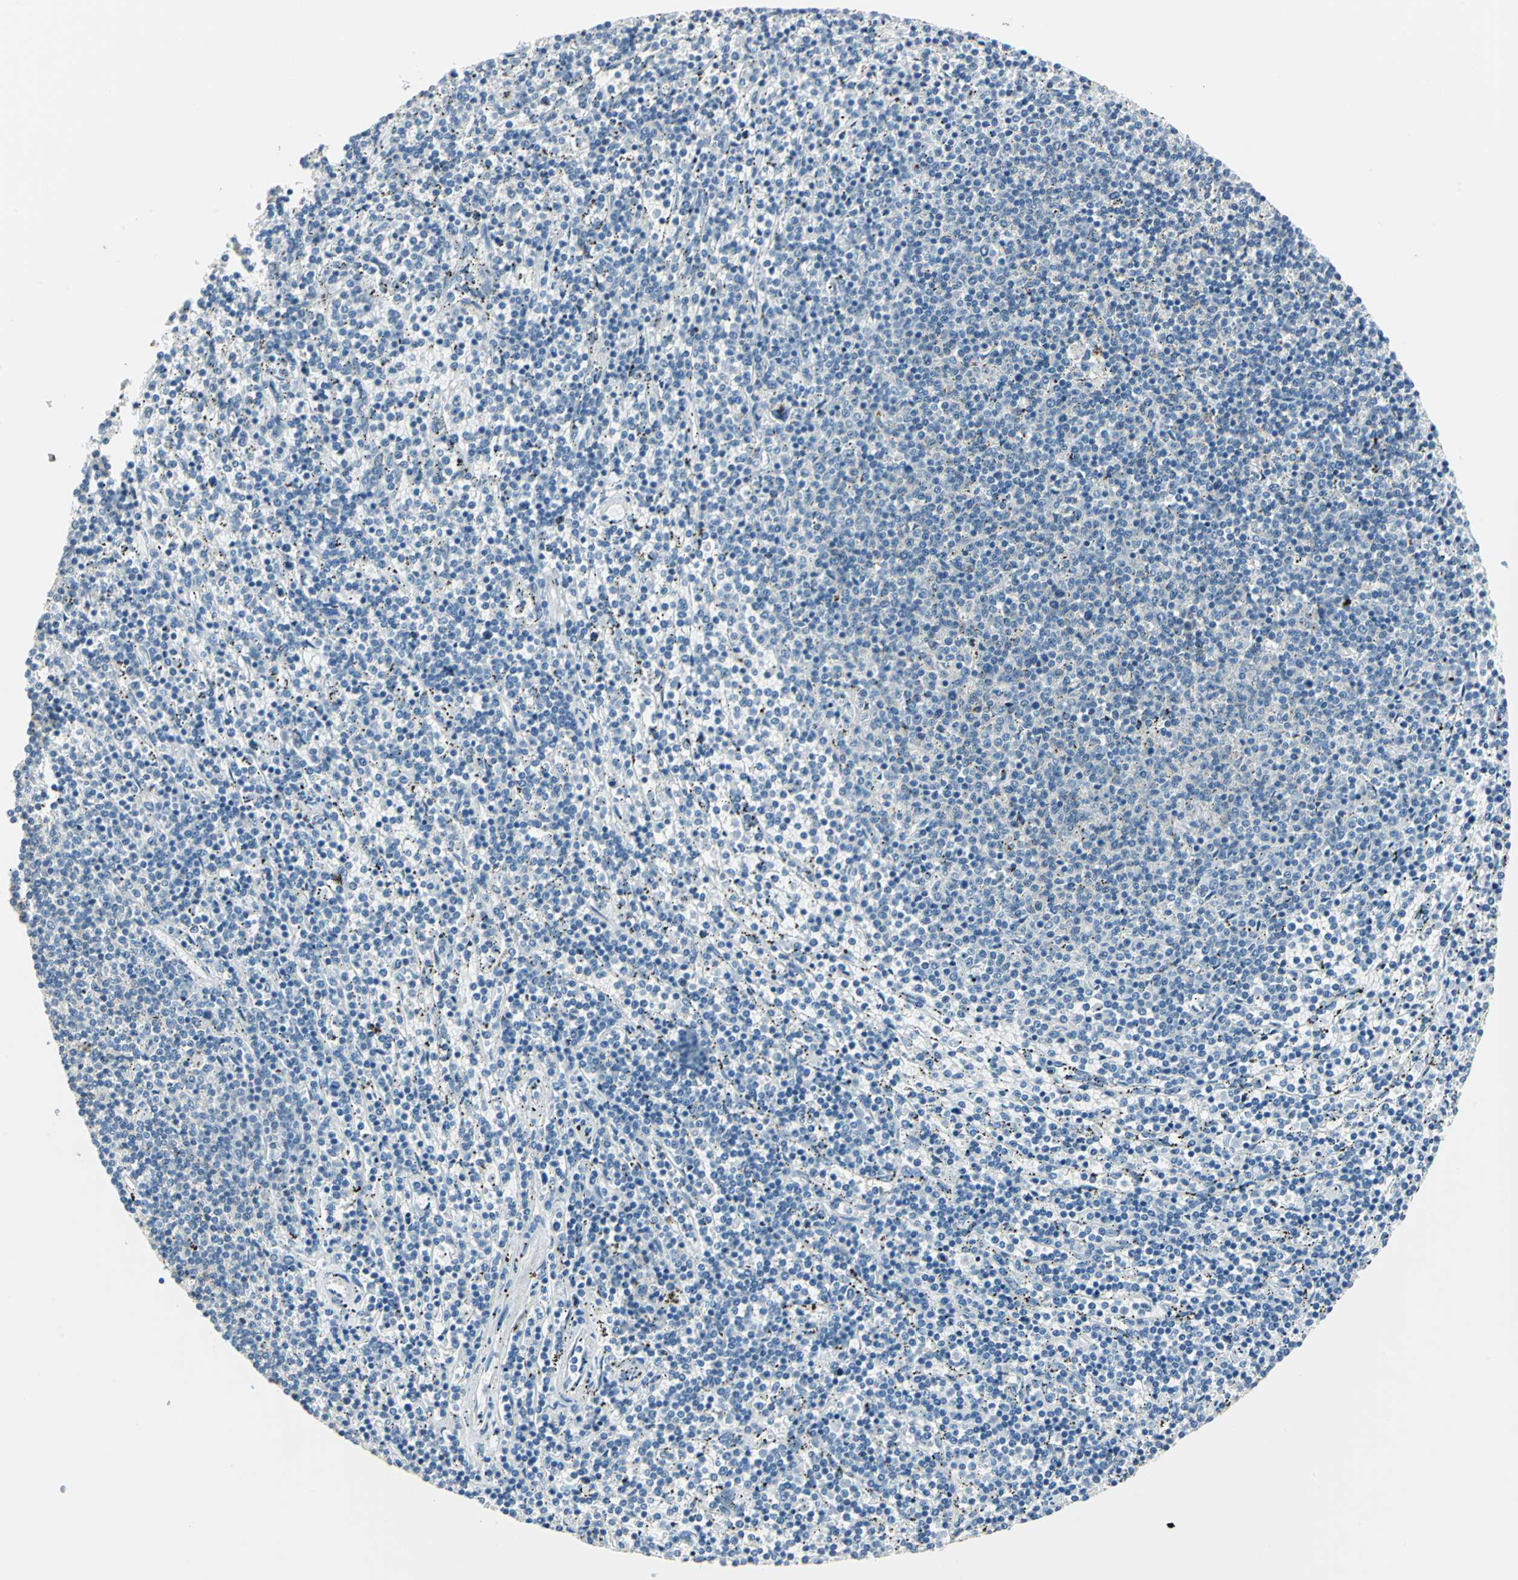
{"staining": {"intensity": "negative", "quantity": "none", "location": "none"}, "tissue": "lymphoma", "cell_type": "Tumor cells", "image_type": "cancer", "snomed": [{"axis": "morphology", "description": "Malignant lymphoma, non-Hodgkin's type, Low grade"}, {"axis": "topography", "description": "Spleen"}], "caption": "DAB immunohistochemical staining of malignant lymphoma, non-Hodgkin's type (low-grade) exhibits no significant positivity in tumor cells.", "gene": "UCHL1", "patient": {"sex": "female", "age": 50}}